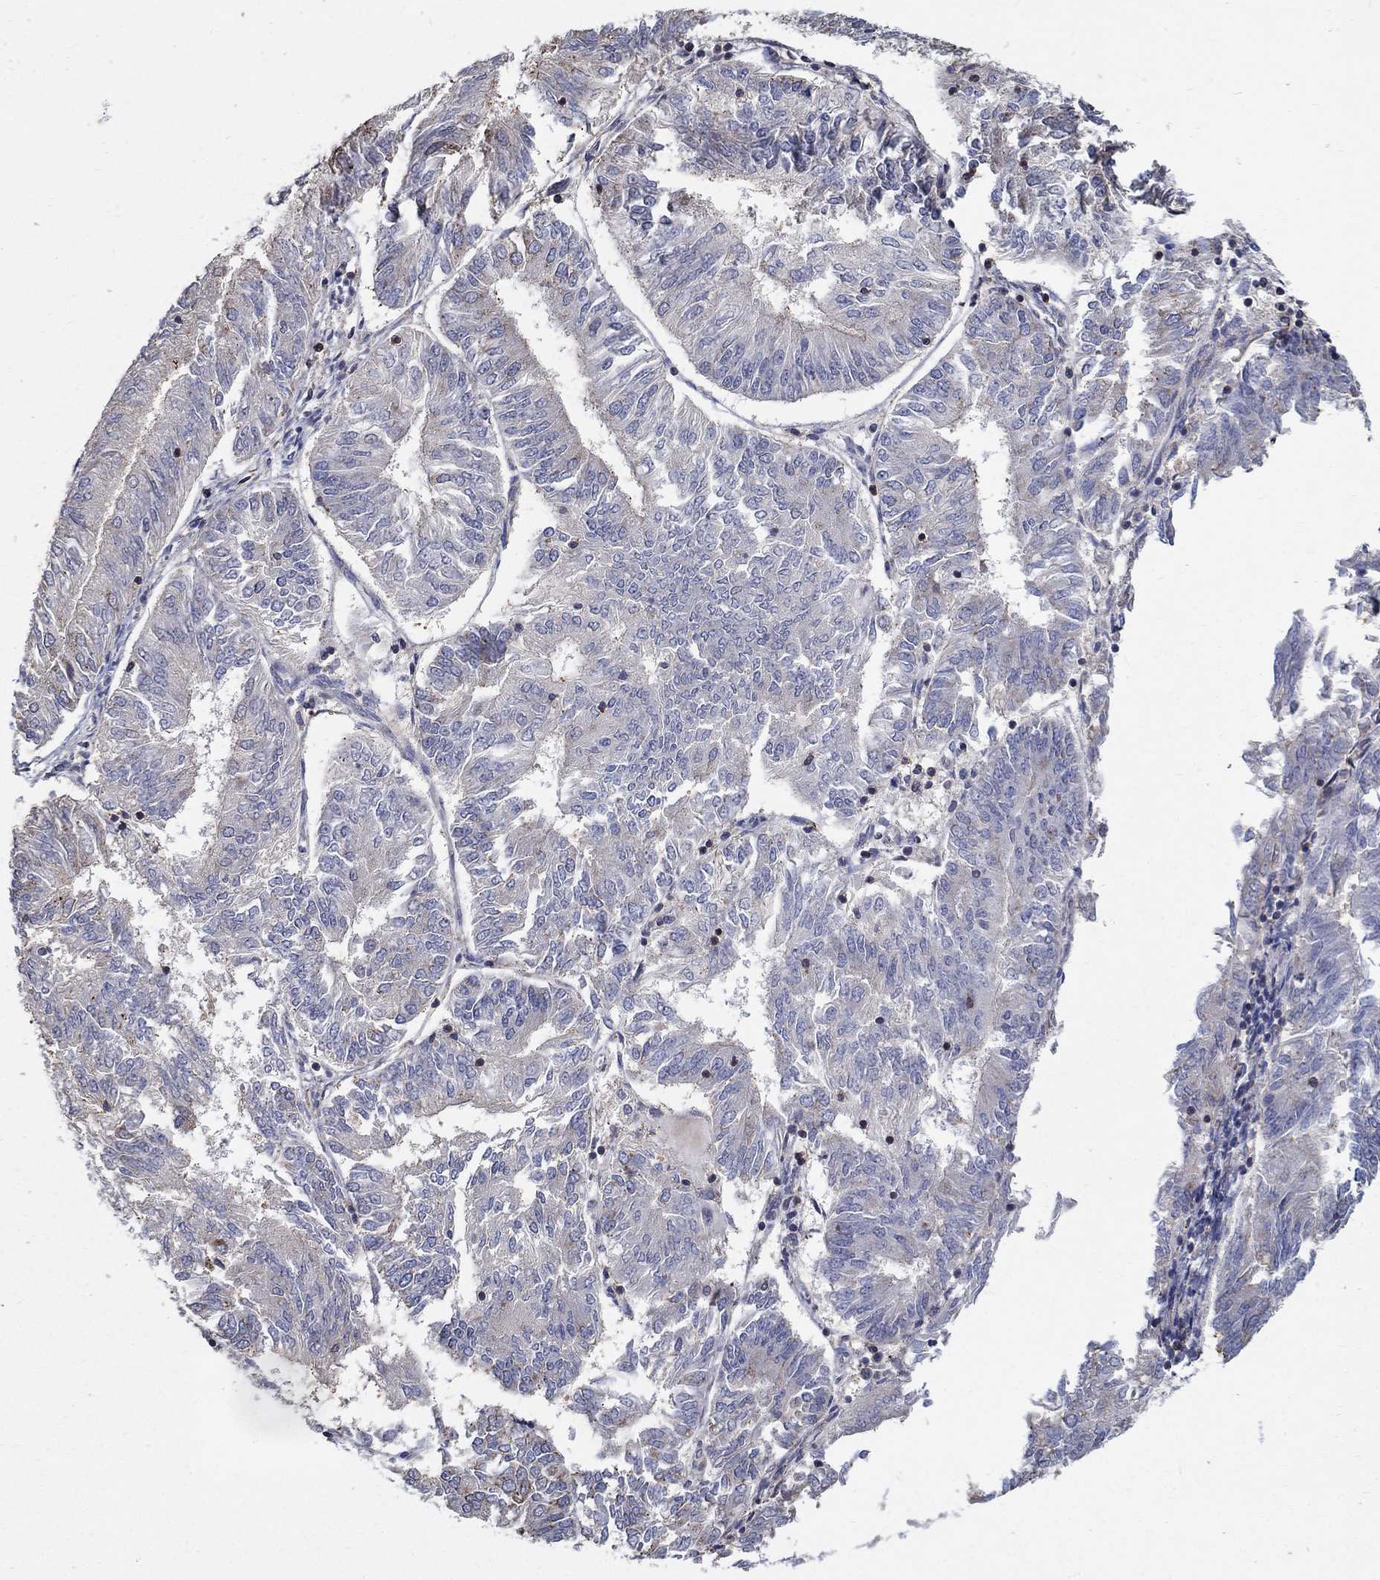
{"staining": {"intensity": "negative", "quantity": "none", "location": "none"}, "tissue": "endometrial cancer", "cell_type": "Tumor cells", "image_type": "cancer", "snomed": [{"axis": "morphology", "description": "Adenocarcinoma, NOS"}, {"axis": "topography", "description": "Endometrium"}], "caption": "This is an immunohistochemistry micrograph of human endometrial adenocarcinoma. There is no staining in tumor cells.", "gene": "AGAP2", "patient": {"sex": "female", "age": 58}}